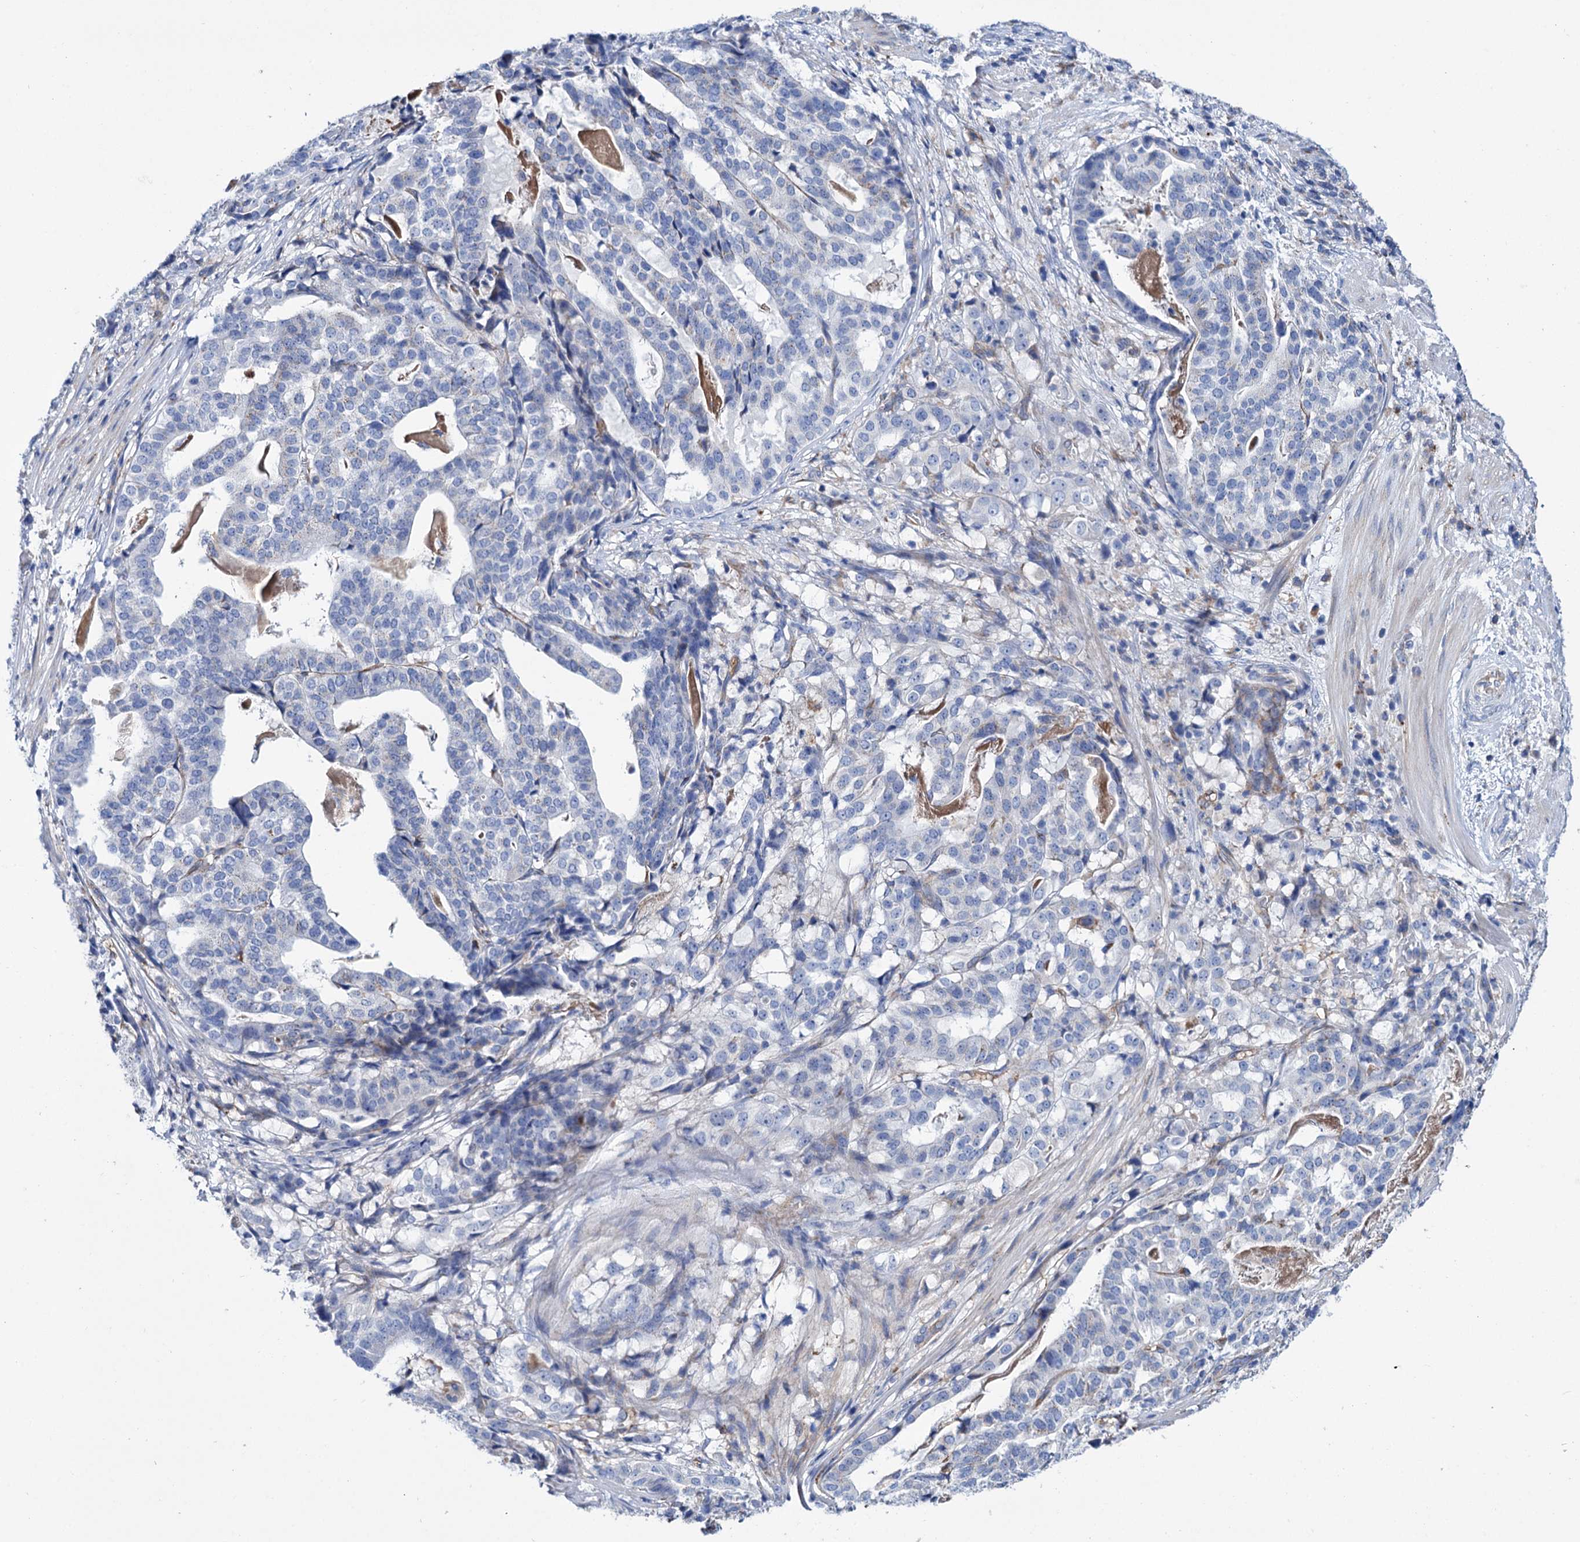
{"staining": {"intensity": "negative", "quantity": "none", "location": "none"}, "tissue": "stomach cancer", "cell_type": "Tumor cells", "image_type": "cancer", "snomed": [{"axis": "morphology", "description": "Adenocarcinoma, NOS"}, {"axis": "topography", "description": "Stomach"}], "caption": "The image demonstrates no significant positivity in tumor cells of stomach cancer. (Stains: DAB (3,3'-diaminobenzidine) immunohistochemistry with hematoxylin counter stain, Microscopy: brightfield microscopy at high magnification).", "gene": "SCPEP1", "patient": {"sex": "male", "age": 48}}